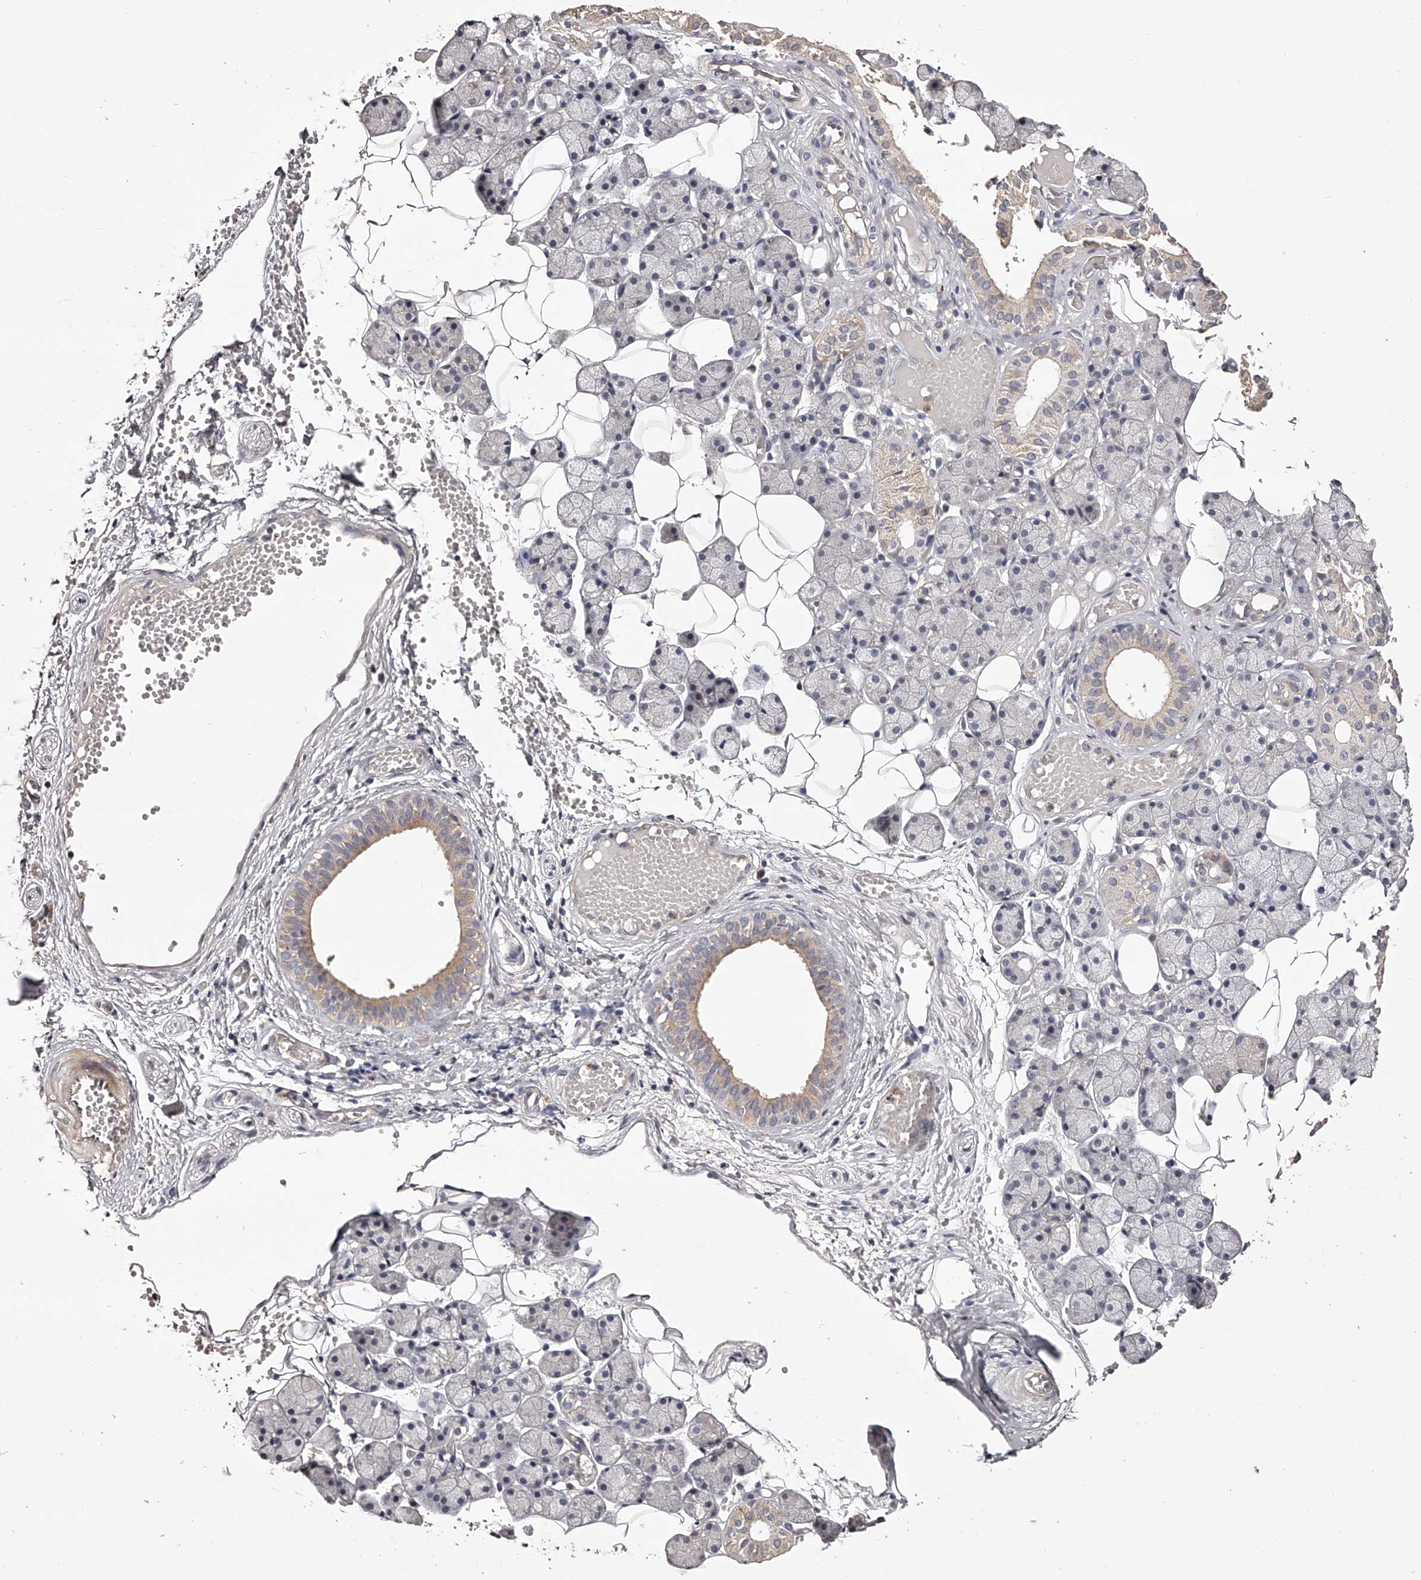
{"staining": {"intensity": "moderate", "quantity": "<25%", "location": "cytoplasmic/membranous"}, "tissue": "salivary gland", "cell_type": "Glandular cells", "image_type": "normal", "snomed": [{"axis": "morphology", "description": "Normal tissue, NOS"}, {"axis": "topography", "description": "Salivary gland"}], "caption": "Immunohistochemistry (DAB) staining of normal salivary gland displays moderate cytoplasmic/membranous protein expression in about <25% of glandular cells. The protein of interest is stained brown, and the nuclei are stained in blue (DAB (3,3'-diaminobenzidine) IHC with brightfield microscopy, high magnification).", "gene": "ODF2L", "patient": {"sex": "female", "age": 33}}